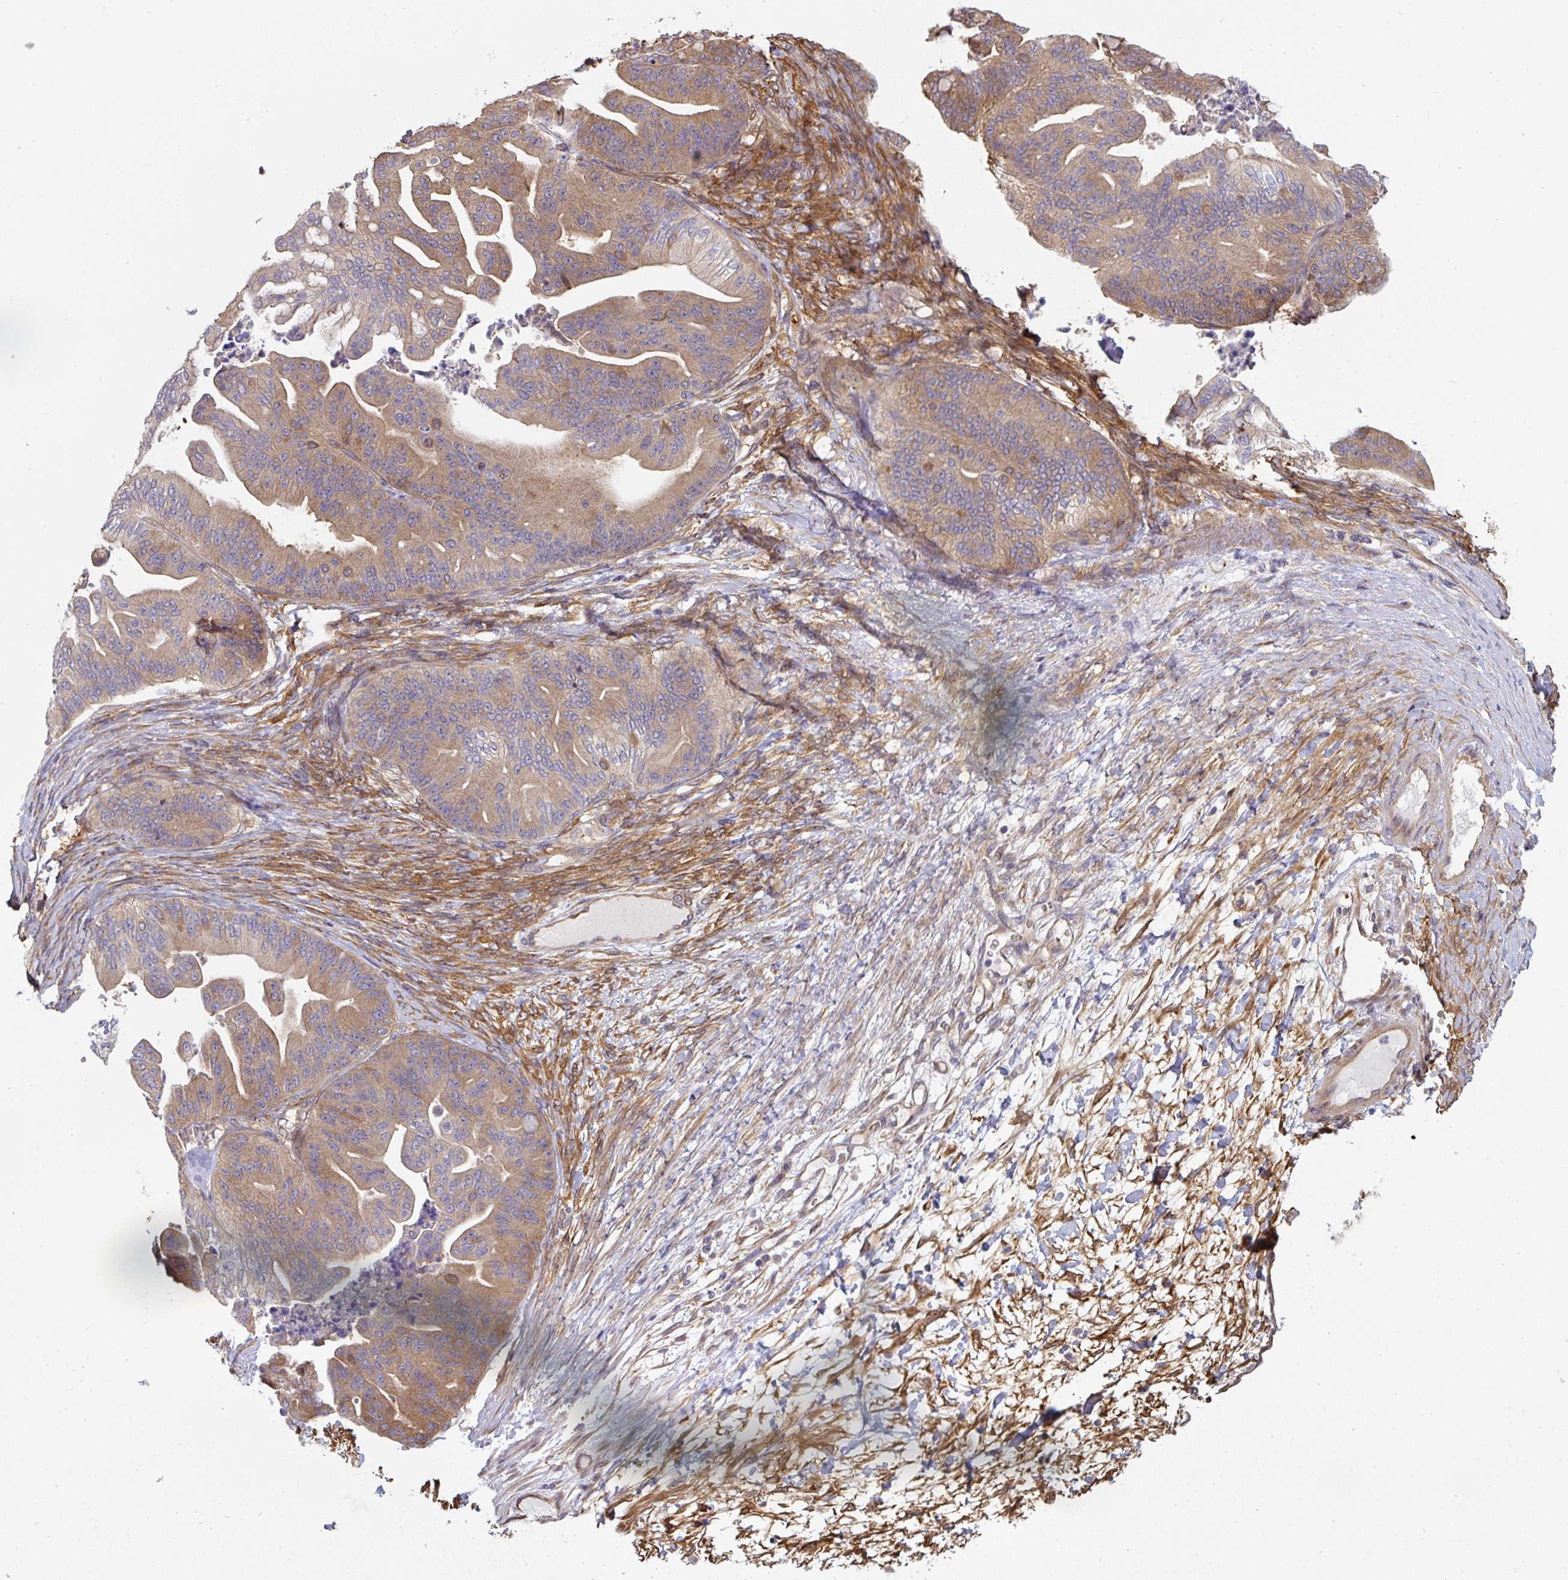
{"staining": {"intensity": "moderate", "quantity": ">75%", "location": "cytoplasmic/membranous"}, "tissue": "ovarian cancer", "cell_type": "Tumor cells", "image_type": "cancer", "snomed": [{"axis": "morphology", "description": "Cystadenocarcinoma, mucinous, NOS"}, {"axis": "topography", "description": "Ovary"}], "caption": "A brown stain highlights moderate cytoplasmic/membranous positivity of a protein in ovarian cancer (mucinous cystadenocarcinoma) tumor cells.", "gene": "ST13", "patient": {"sex": "female", "age": 67}}